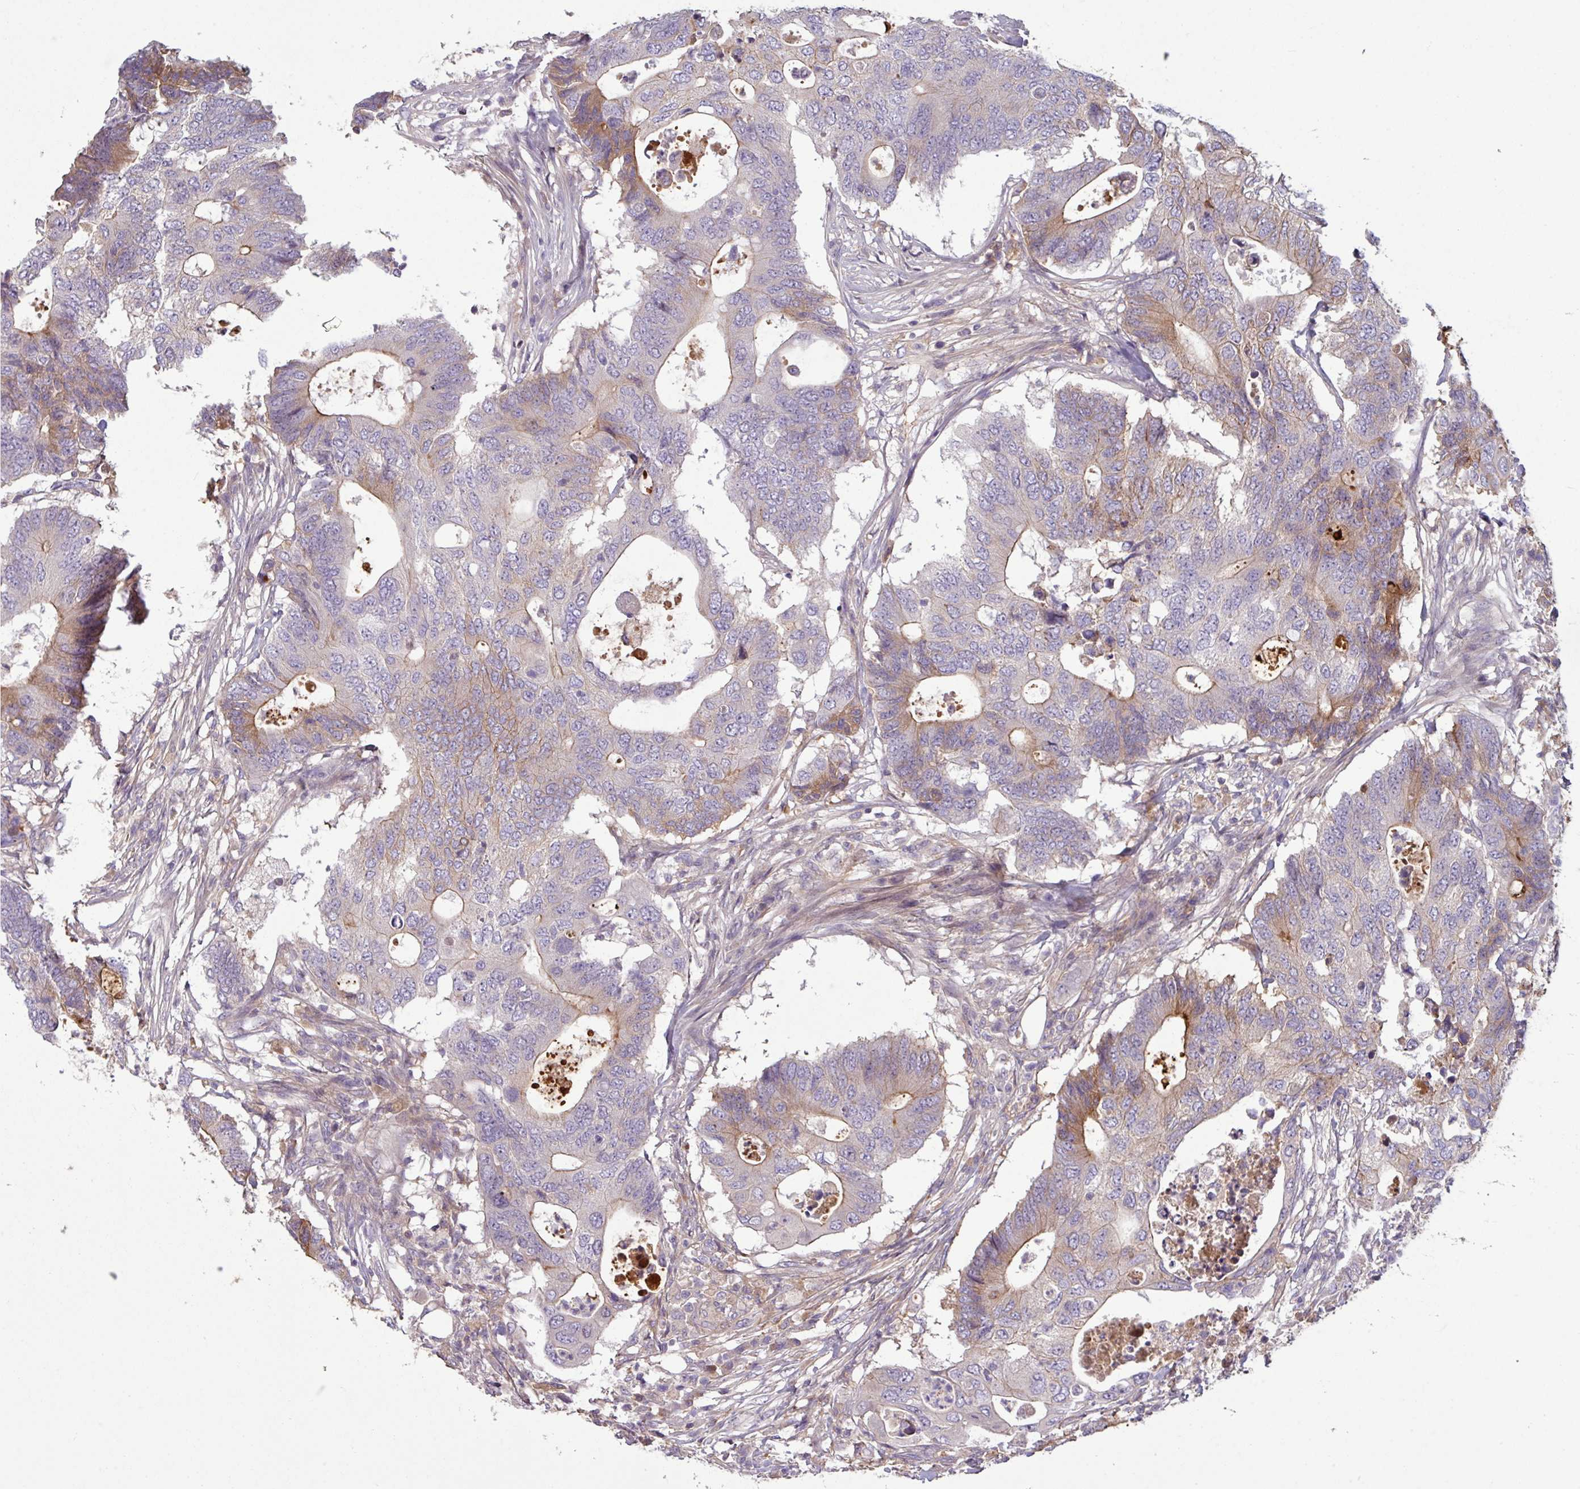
{"staining": {"intensity": "moderate", "quantity": "<25%", "location": "cytoplasmic/membranous"}, "tissue": "colorectal cancer", "cell_type": "Tumor cells", "image_type": "cancer", "snomed": [{"axis": "morphology", "description": "Adenocarcinoma, NOS"}, {"axis": "topography", "description": "Colon"}], "caption": "IHC image of human colorectal cancer (adenocarcinoma) stained for a protein (brown), which reveals low levels of moderate cytoplasmic/membranous positivity in approximately <25% of tumor cells.", "gene": "C4B", "patient": {"sex": "male", "age": 71}}